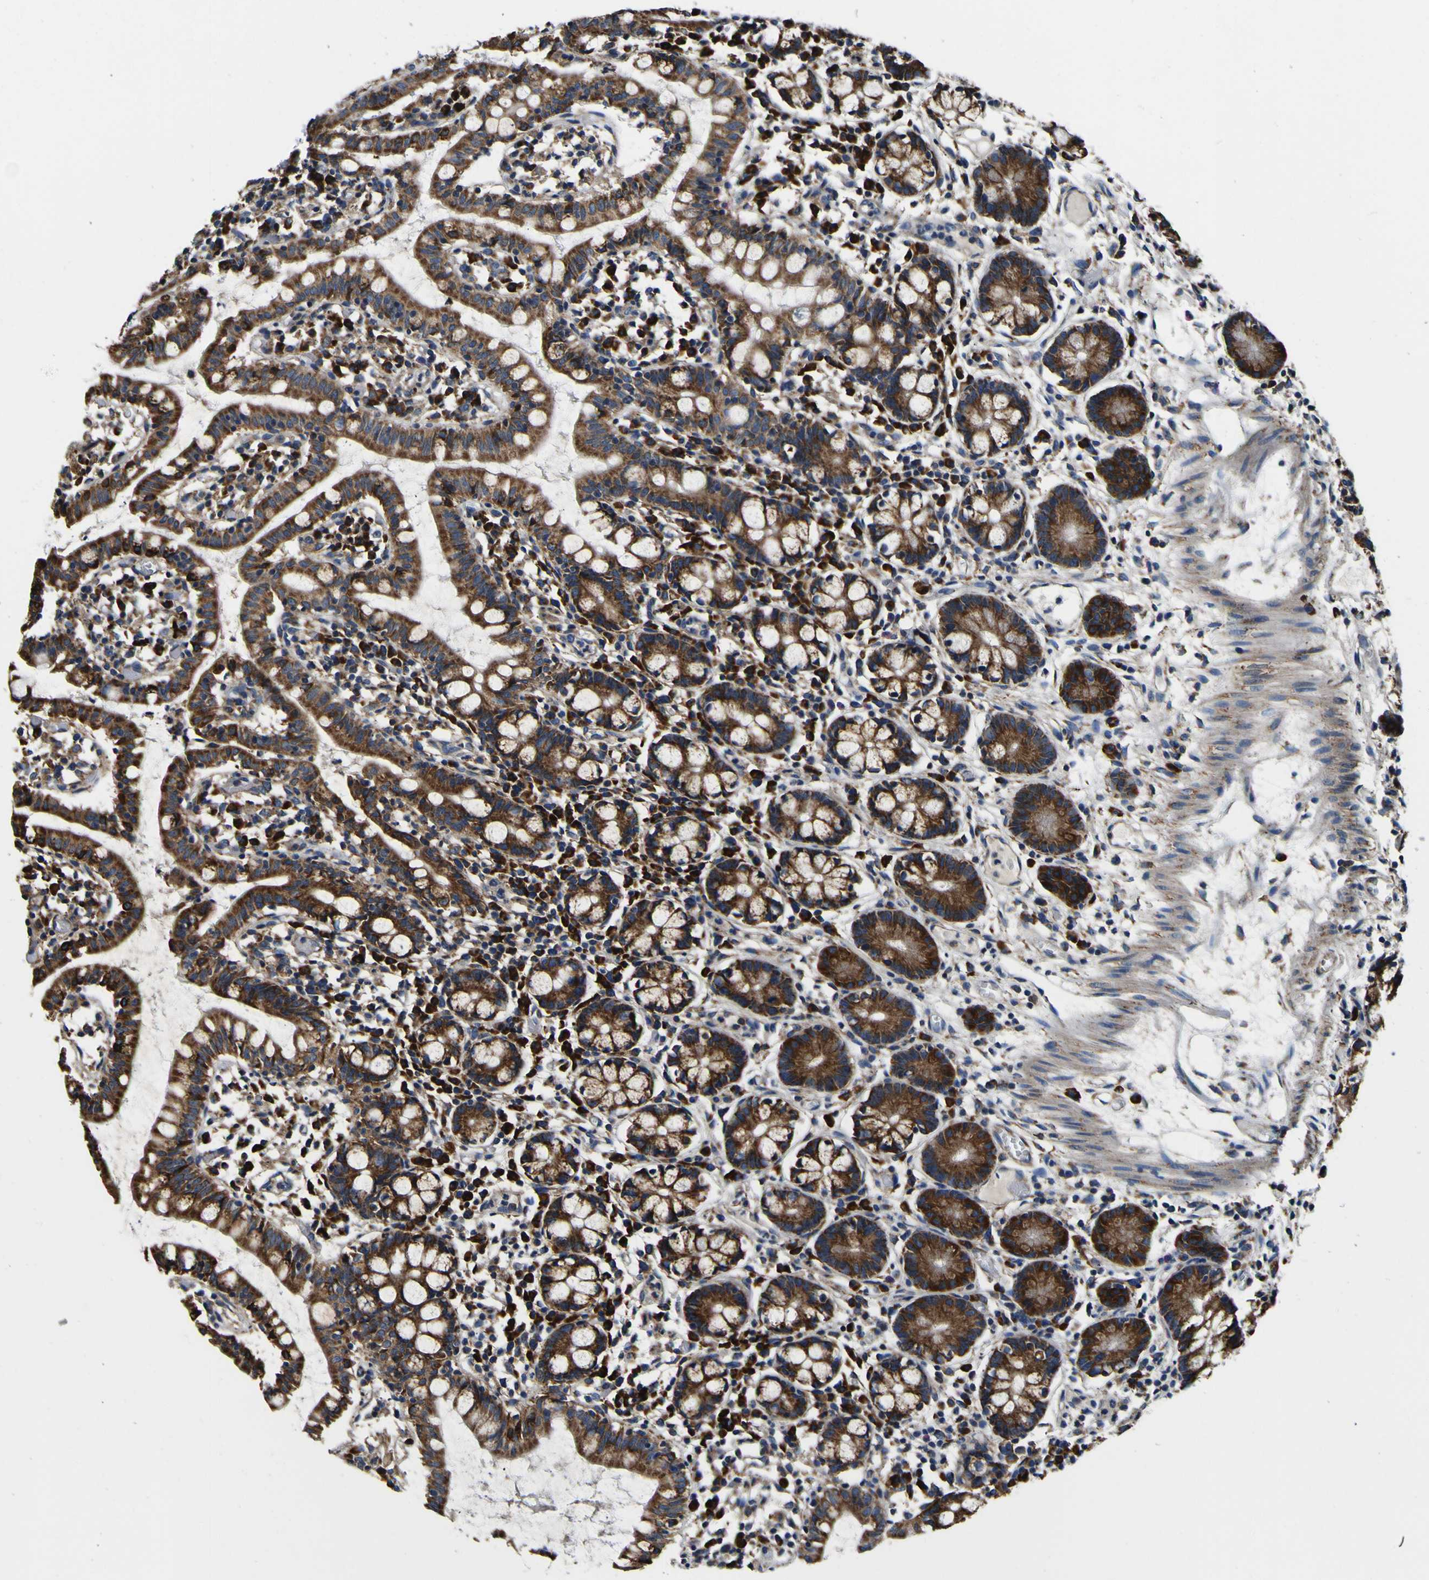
{"staining": {"intensity": "strong", "quantity": ">75%", "location": "cytoplasmic/membranous"}, "tissue": "small intestine", "cell_type": "Glandular cells", "image_type": "normal", "snomed": [{"axis": "morphology", "description": "Normal tissue, NOS"}, {"axis": "morphology", "description": "Cystadenocarcinoma, serous, Metastatic site"}, {"axis": "topography", "description": "Small intestine"}], "caption": "The immunohistochemical stain labels strong cytoplasmic/membranous expression in glandular cells of normal small intestine.", "gene": "INPP5A", "patient": {"sex": "female", "age": 61}}